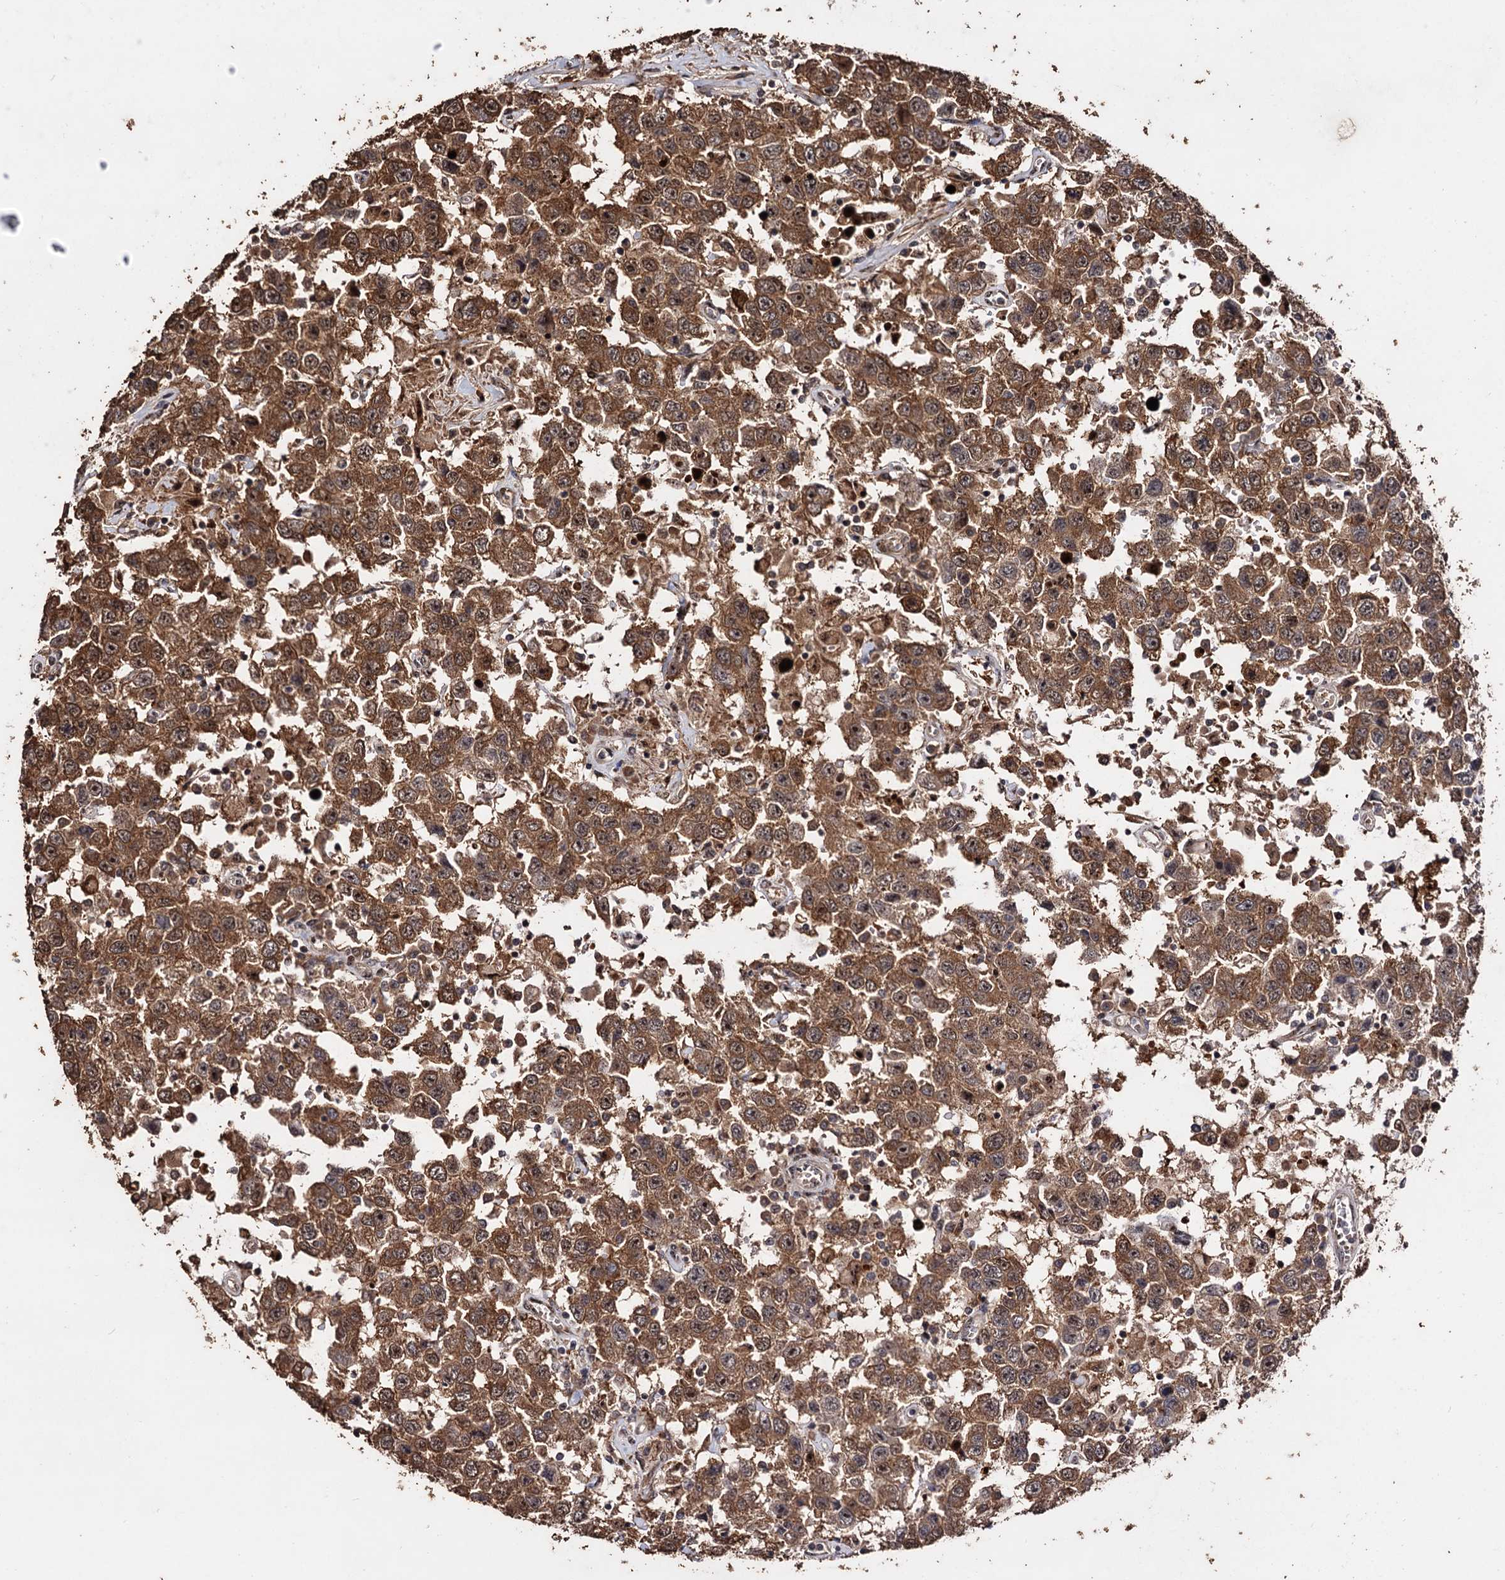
{"staining": {"intensity": "moderate", "quantity": ">75%", "location": "cytoplasmic/membranous"}, "tissue": "testis cancer", "cell_type": "Tumor cells", "image_type": "cancer", "snomed": [{"axis": "morphology", "description": "Seminoma, NOS"}, {"axis": "topography", "description": "Testis"}], "caption": "Protein expression by IHC exhibits moderate cytoplasmic/membranous staining in about >75% of tumor cells in testis cancer. The protein of interest is shown in brown color, while the nuclei are stained blue.", "gene": "PIGB", "patient": {"sex": "male", "age": 41}}